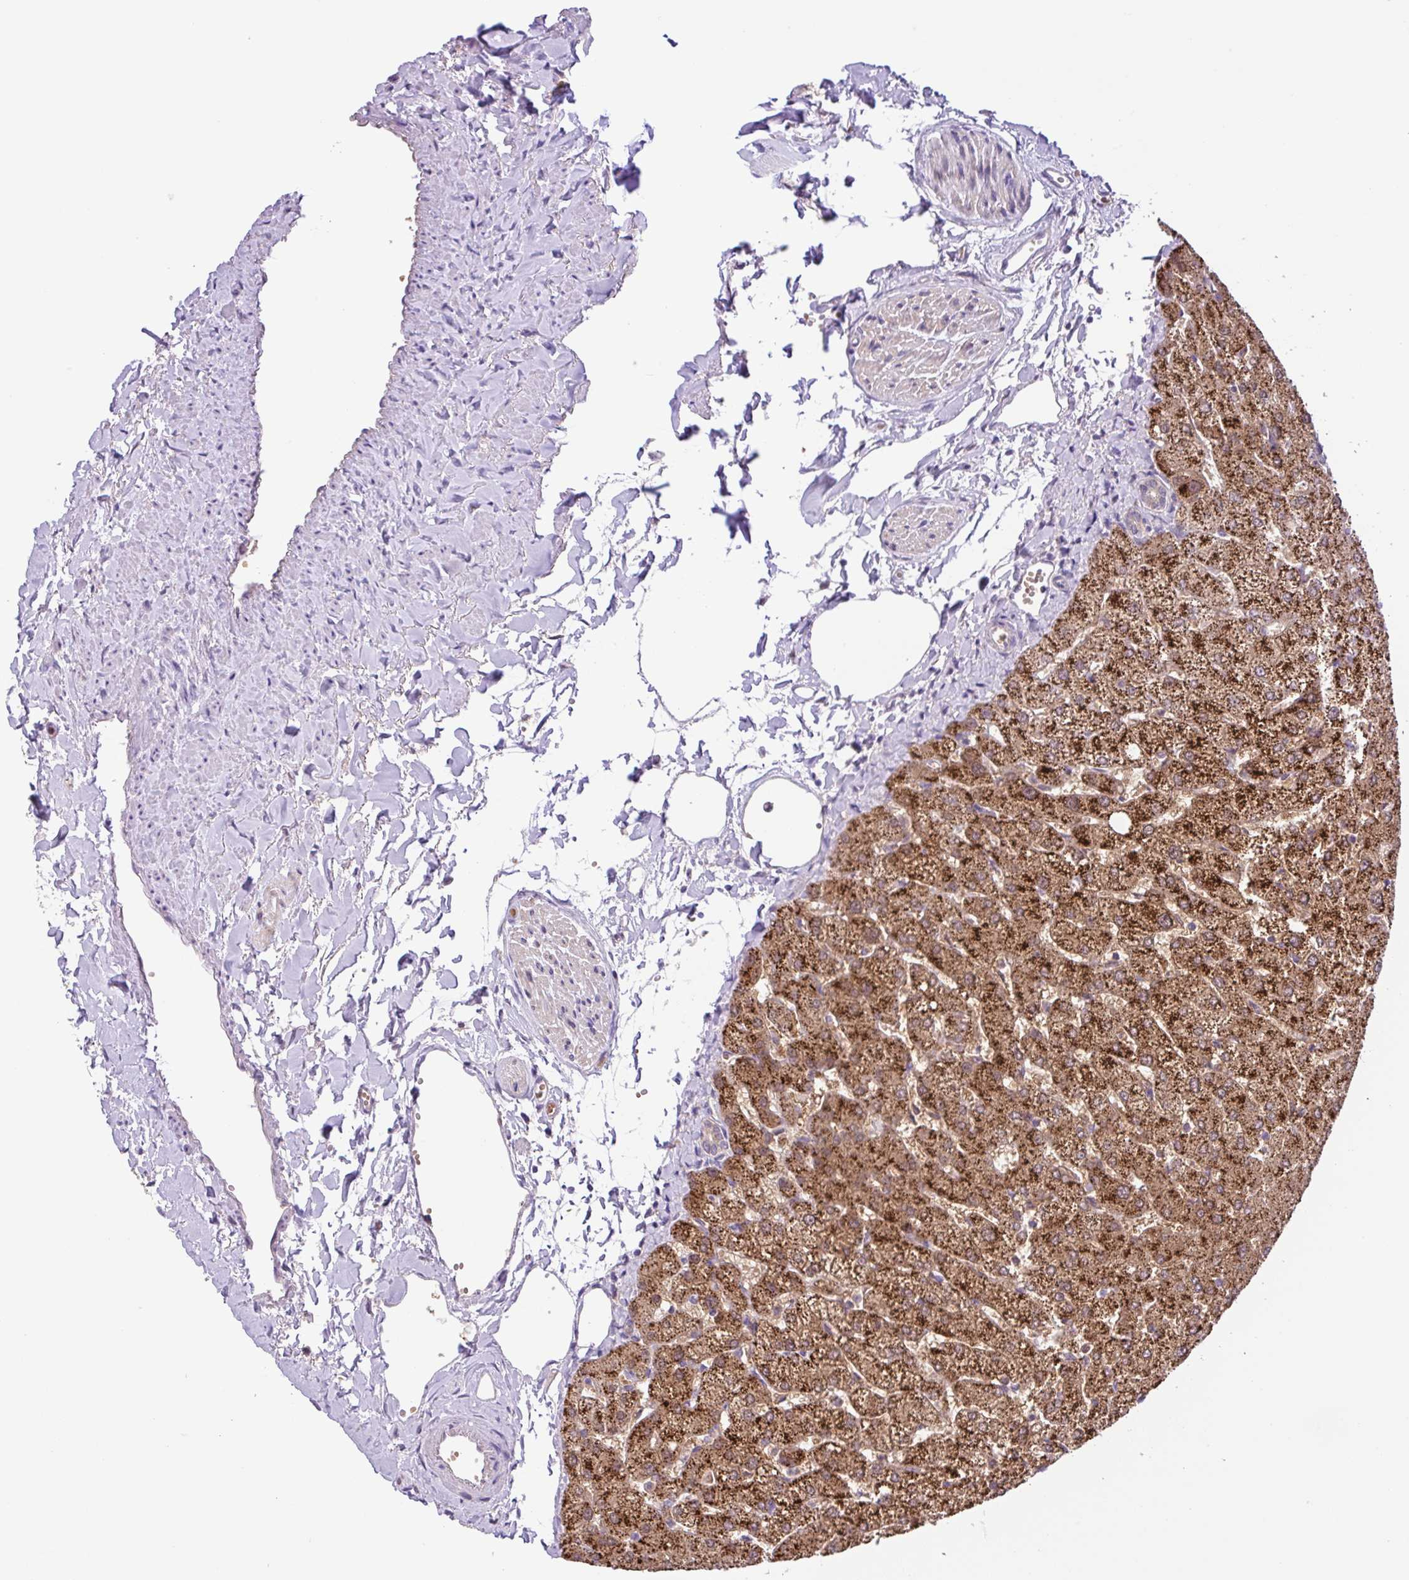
{"staining": {"intensity": "negative", "quantity": "none", "location": "none"}, "tissue": "liver", "cell_type": "Cholangiocytes", "image_type": "normal", "snomed": [{"axis": "morphology", "description": "Normal tissue, NOS"}, {"axis": "topography", "description": "Liver"}], "caption": "This micrograph is of benign liver stained with immunohistochemistry to label a protein in brown with the nuclei are counter-stained blue. There is no expression in cholangiocytes.", "gene": "TONSL", "patient": {"sex": "female", "age": 54}}